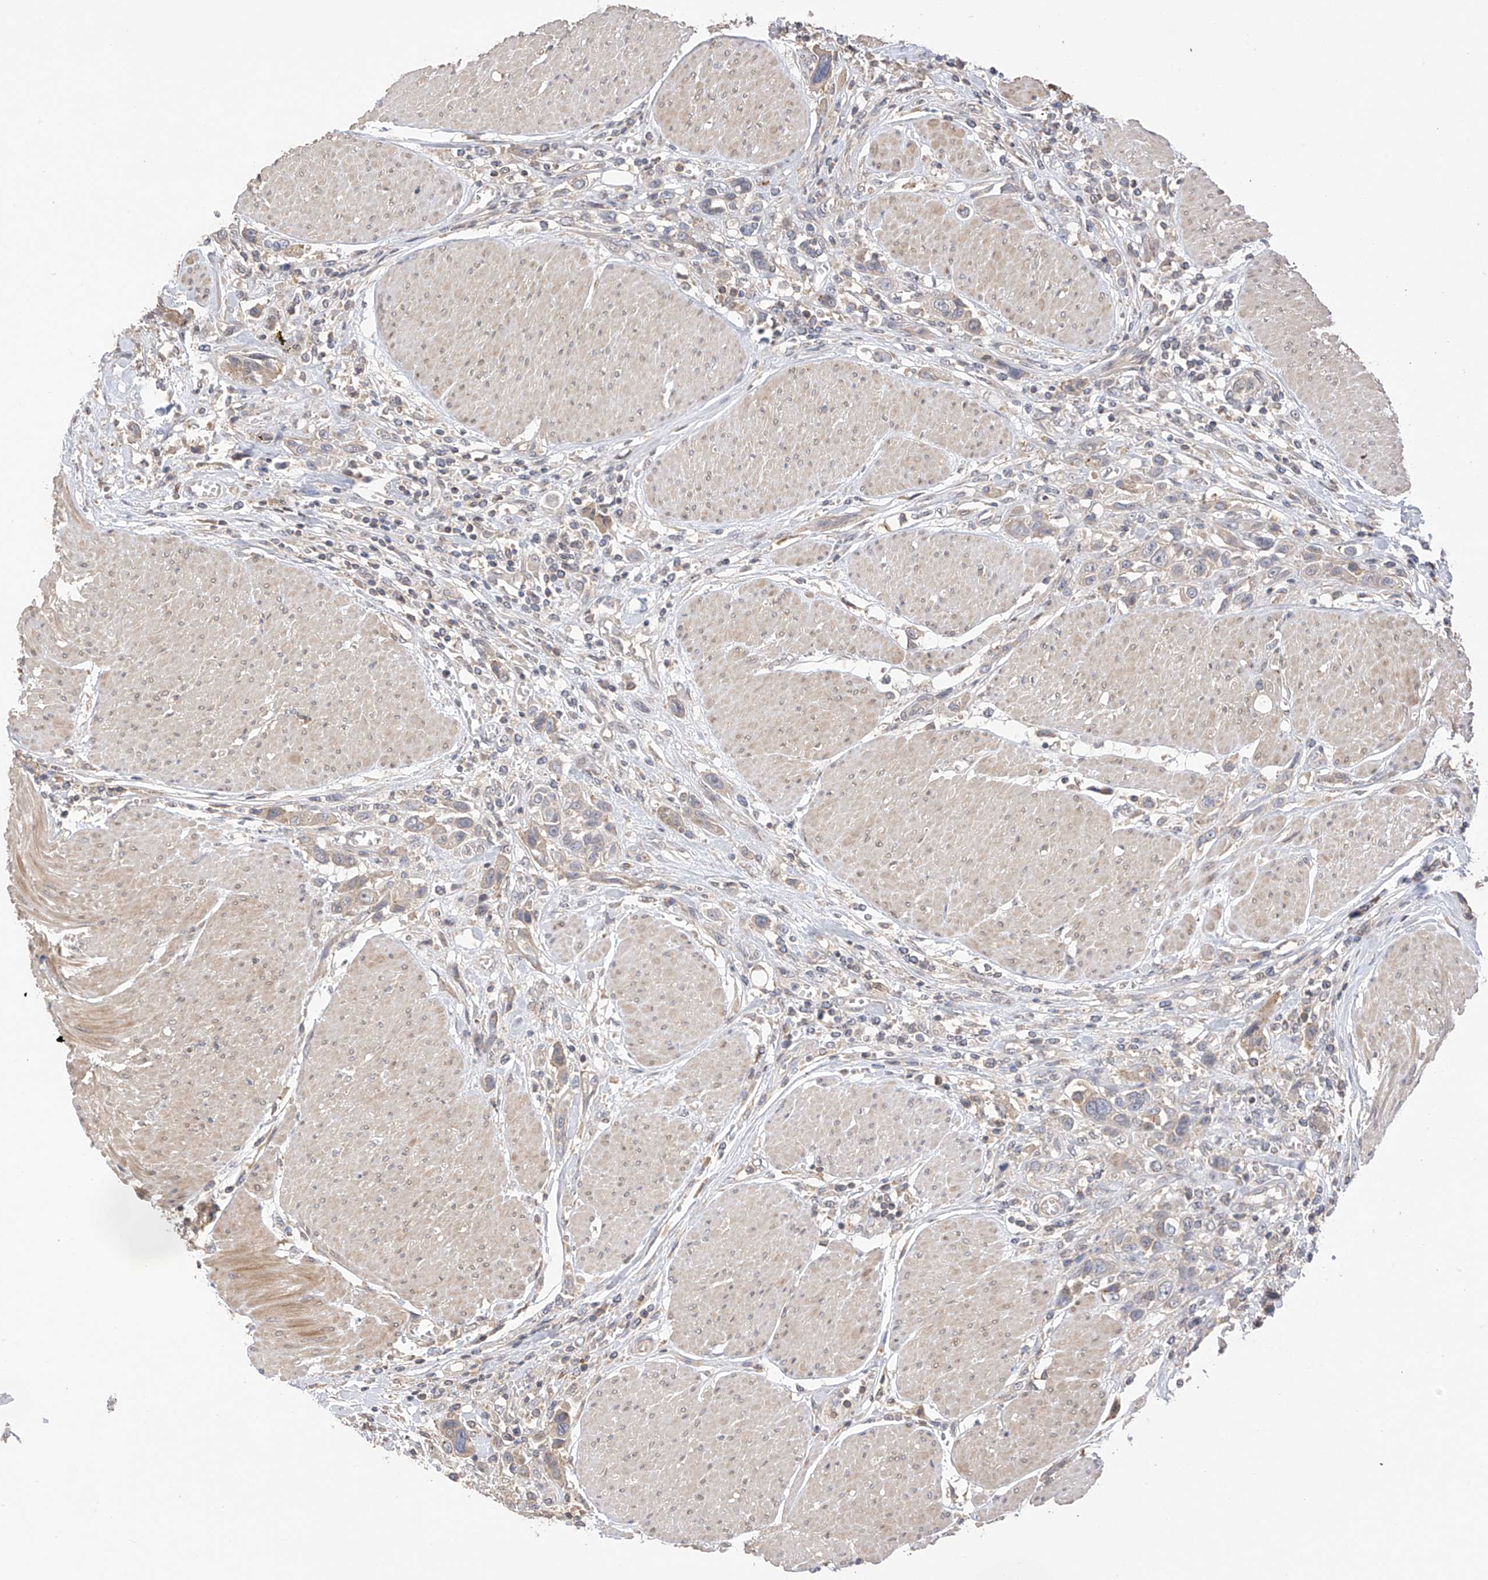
{"staining": {"intensity": "weak", "quantity": "<25%", "location": "cytoplasmic/membranous"}, "tissue": "urothelial cancer", "cell_type": "Tumor cells", "image_type": "cancer", "snomed": [{"axis": "morphology", "description": "Urothelial carcinoma, High grade"}, {"axis": "topography", "description": "Urinary bladder"}], "caption": "Tumor cells are negative for protein expression in human urothelial cancer.", "gene": "REC8", "patient": {"sex": "male", "age": 50}}